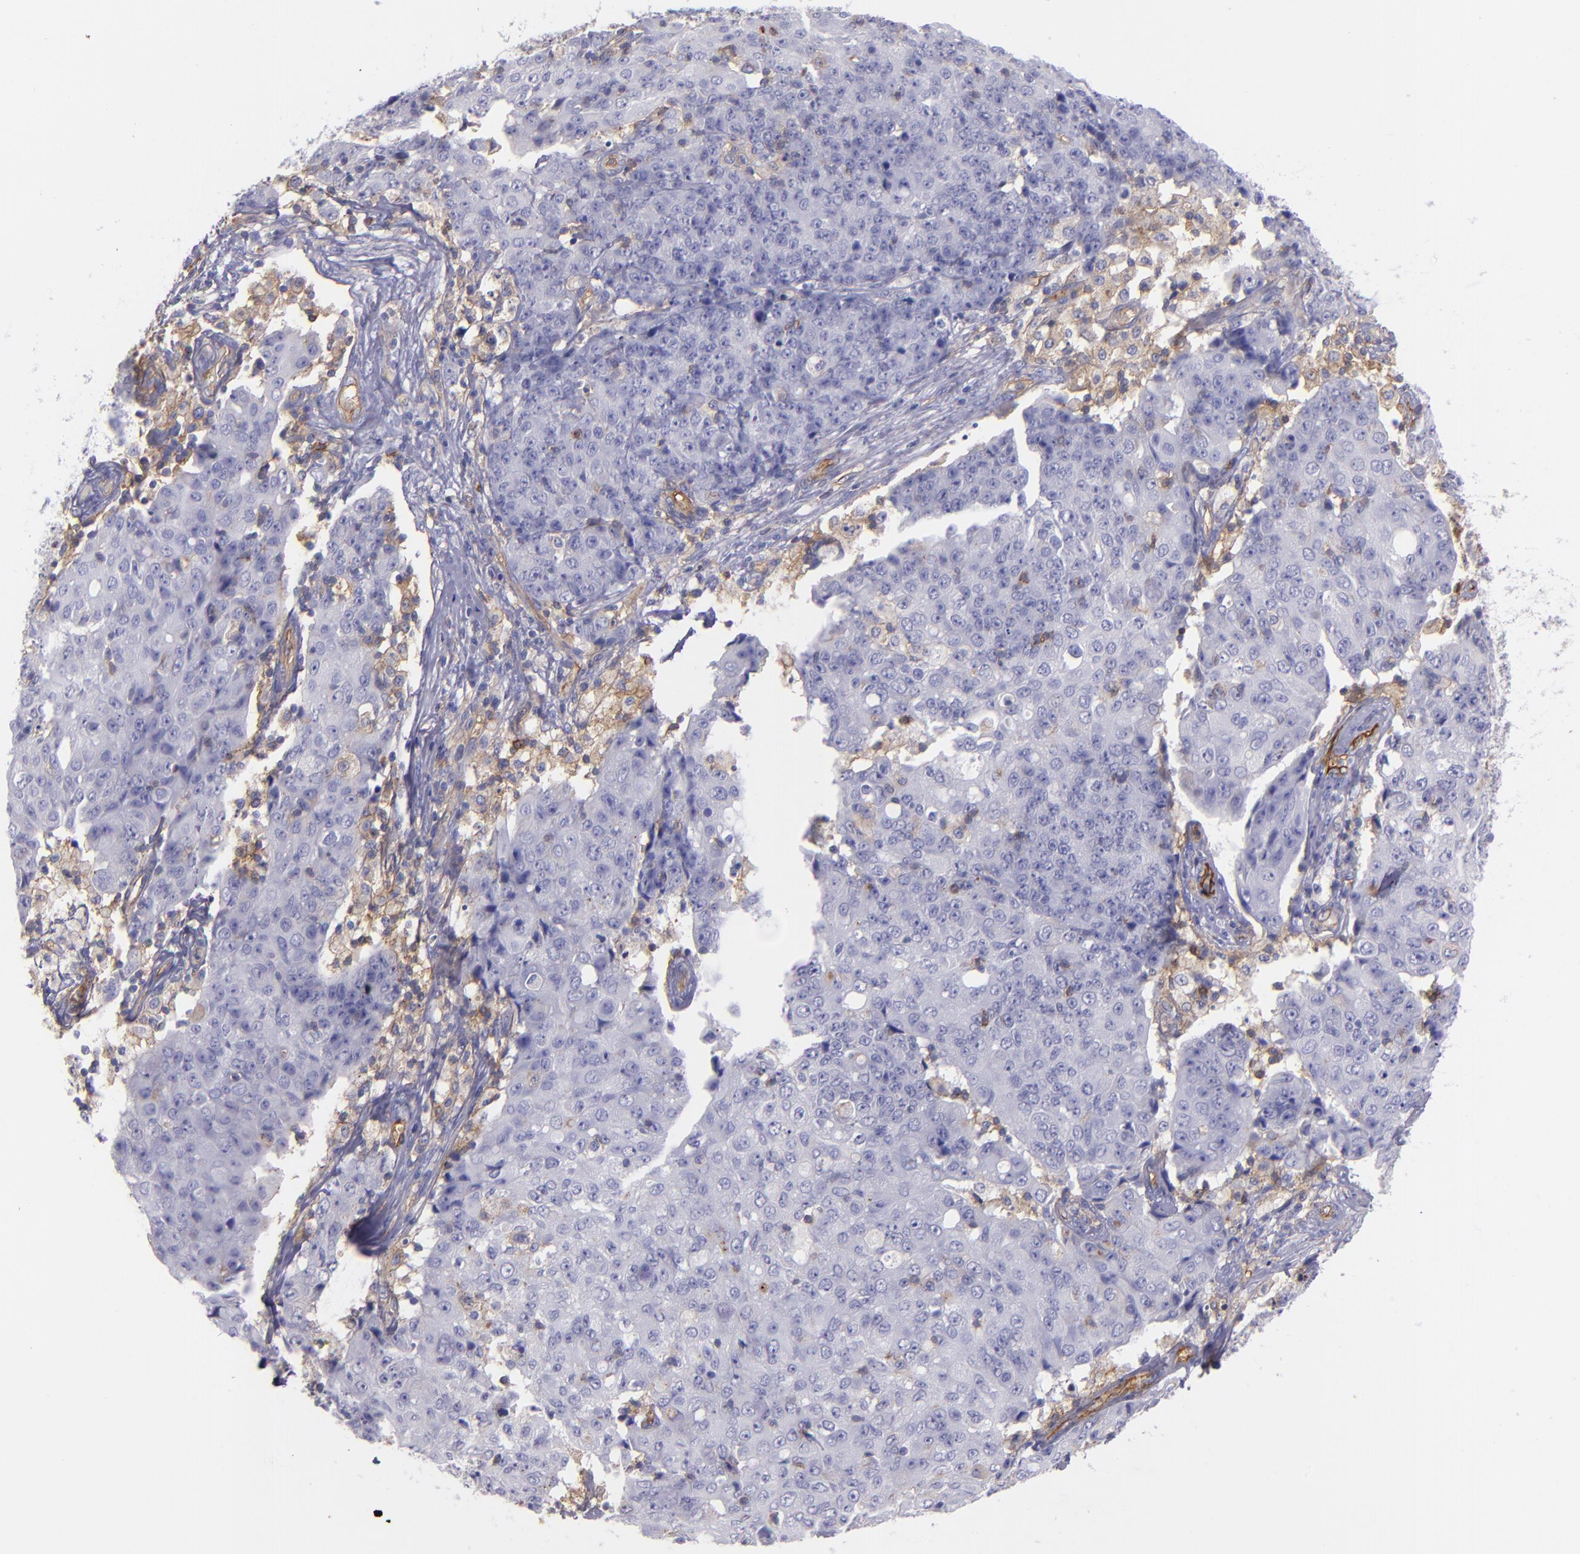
{"staining": {"intensity": "weak", "quantity": "<25%", "location": "none"}, "tissue": "ovarian cancer", "cell_type": "Tumor cells", "image_type": "cancer", "snomed": [{"axis": "morphology", "description": "Carcinoma, endometroid"}, {"axis": "topography", "description": "Ovary"}], "caption": "Tumor cells show no significant protein staining in endometroid carcinoma (ovarian). (DAB (3,3'-diaminobenzidine) immunohistochemistry, high magnification).", "gene": "ENTPD1", "patient": {"sex": "female", "age": 42}}